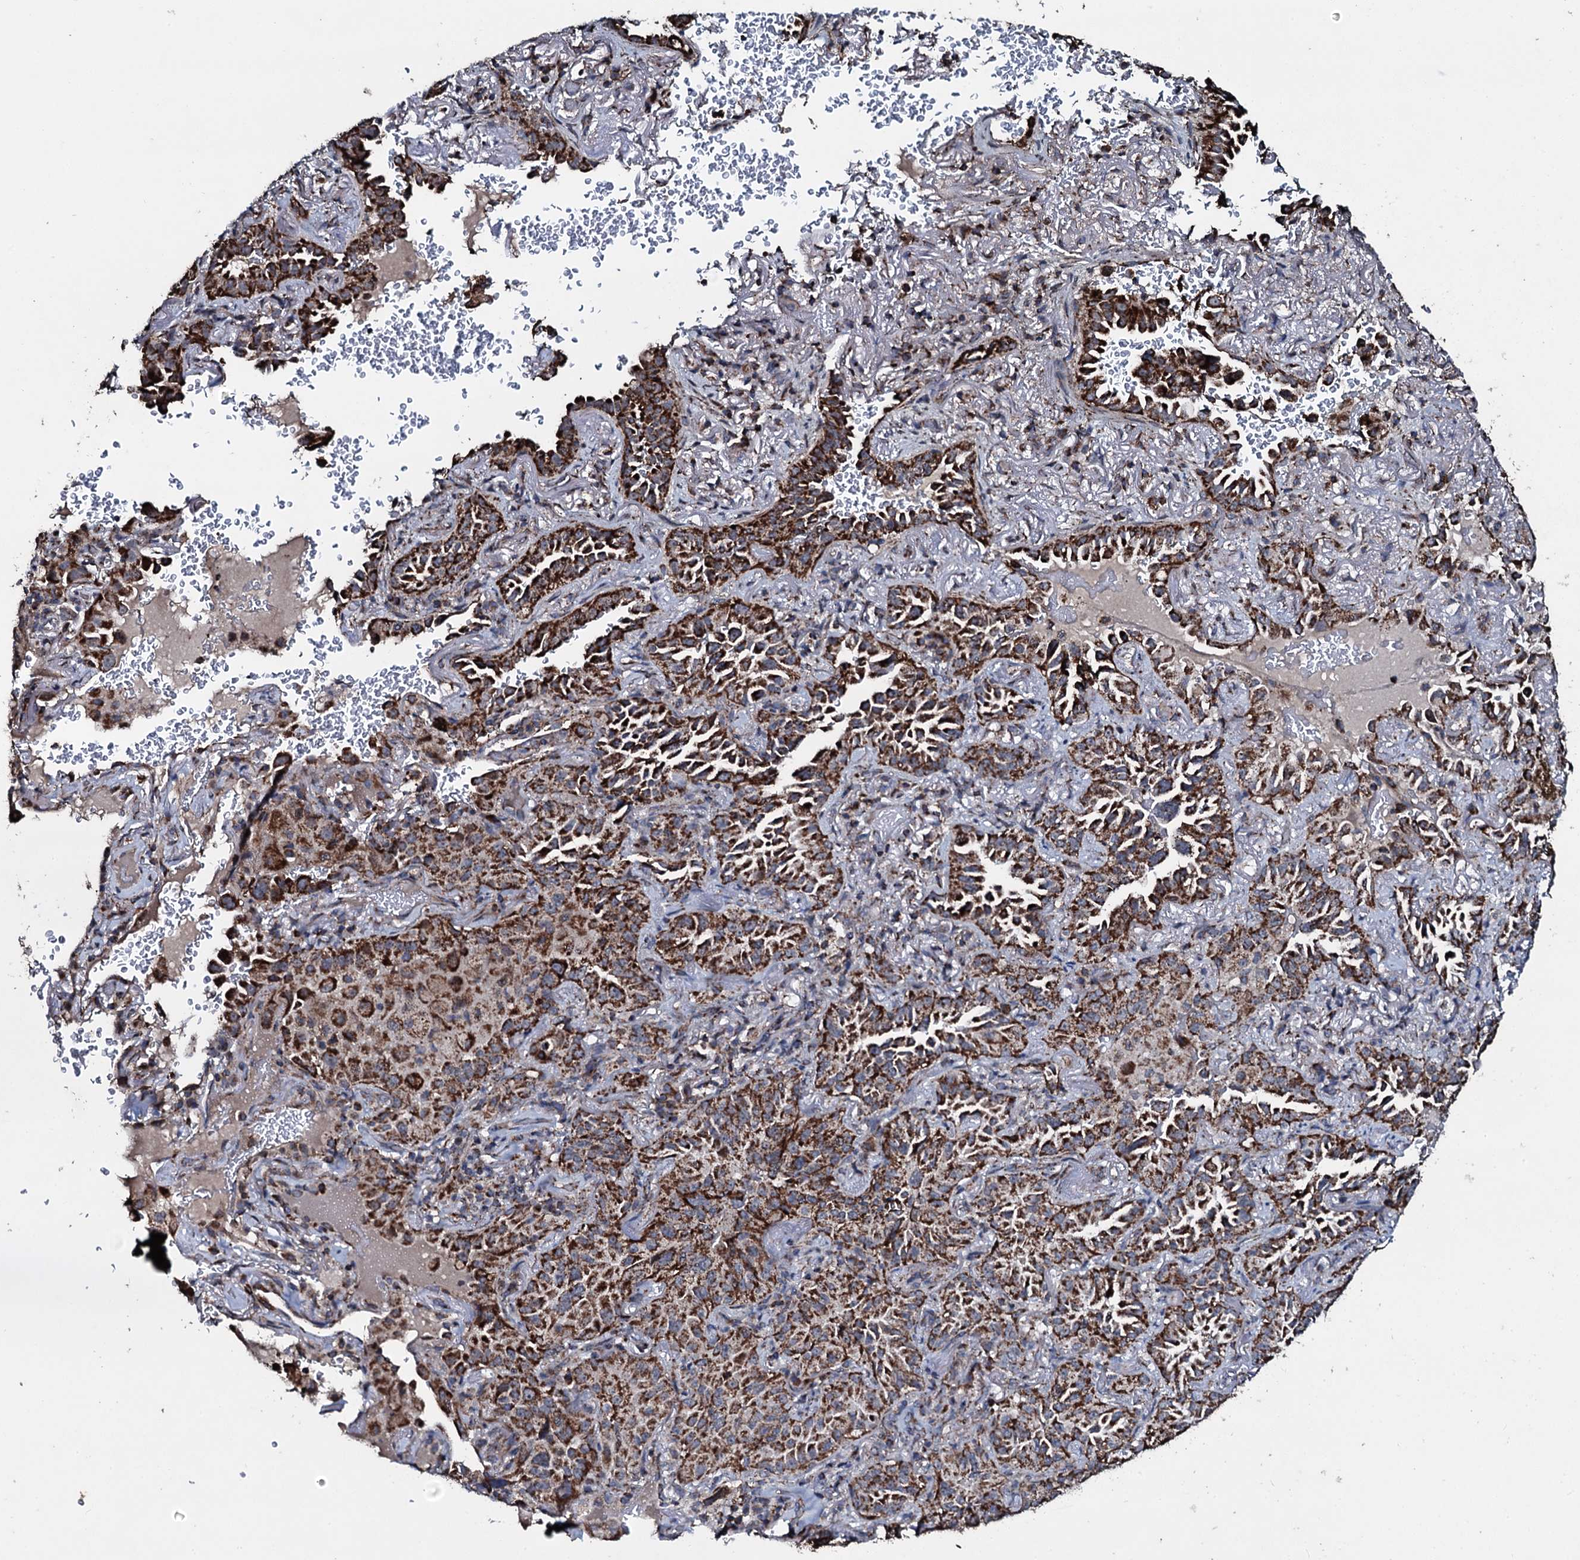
{"staining": {"intensity": "strong", "quantity": ">75%", "location": "cytoplasmic/membranous"}, "tissue": "lung cancer", "cell_type": "Tumor cells", "image_type": "cancer", "snomed": [{"axis": "morphology", "description": "Adenocarcinoma, NOS"}, {"axis": "topography", "description": "Lung"}], "caption": "Human adenocarcinoma (lung) stained with a brown dye displays strong cytoplasmic/membranous positive staining in about >75% of tumor cells.", "gene": "DYNC2I2", "patient": {"sex": "female", "age": 69}}